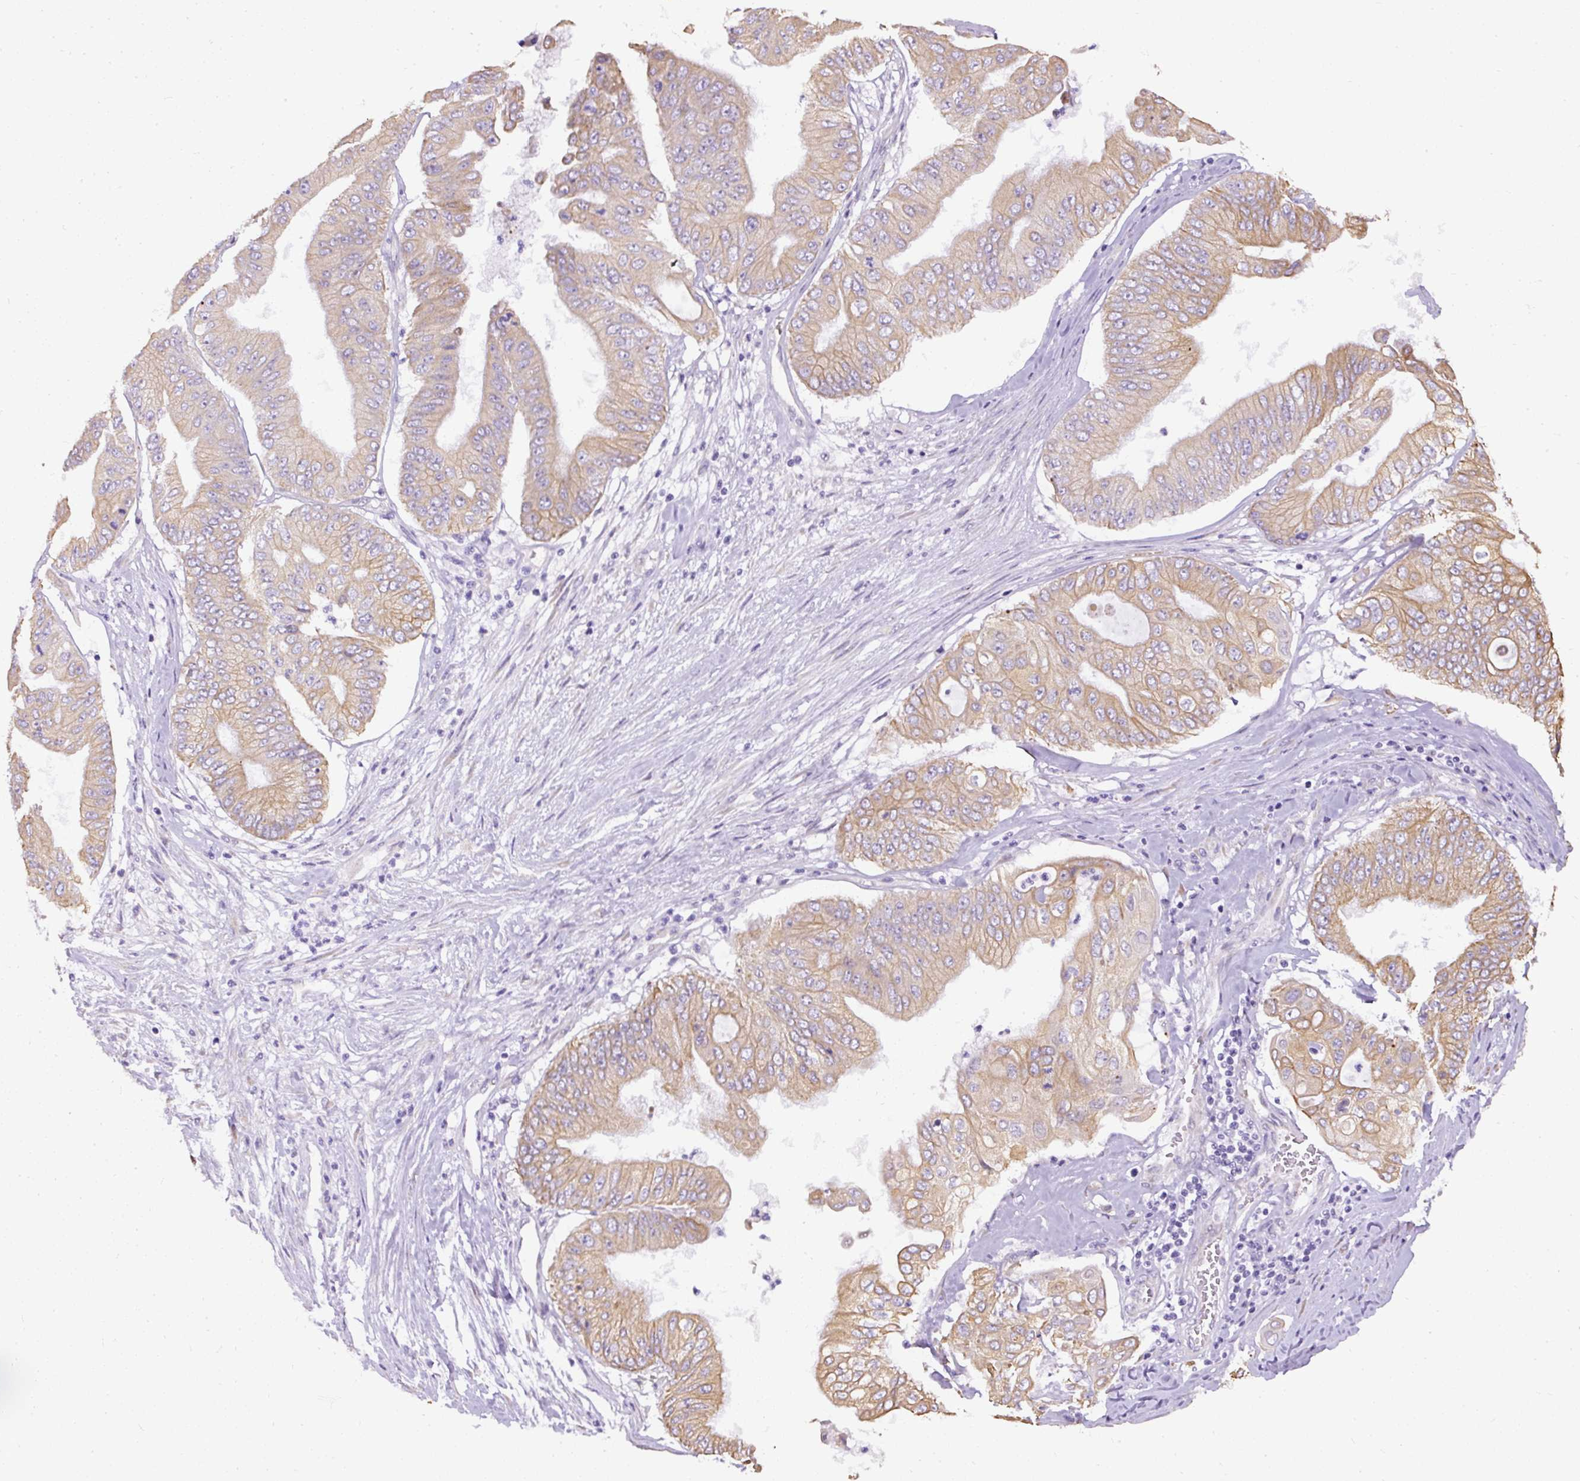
{"staining": {"intensity": "weak", "quantity": "25%-75%", "location": "cytoplasmic/membranous"}, "tissue": "pancreatic cancer", "cell_type": "Tumor cells", "image_type": "cancer", "snomed": [{"axis": "morphology", "description": "Adenocarcinoma, NOS"}, {"axis": "topography", "description": "Pancreas"}], "caption": "Immunohistochemical staining of adenocarcinoma (pancreatic) demonstrates low levels of weak cytoplasmic/membranous protein expression in about 25%-75% of tumor cells. (IHC, brightfield microscopy, high magnification).", "gene": "FAM149A", "patient": {"sex": "female", "age": 77}}